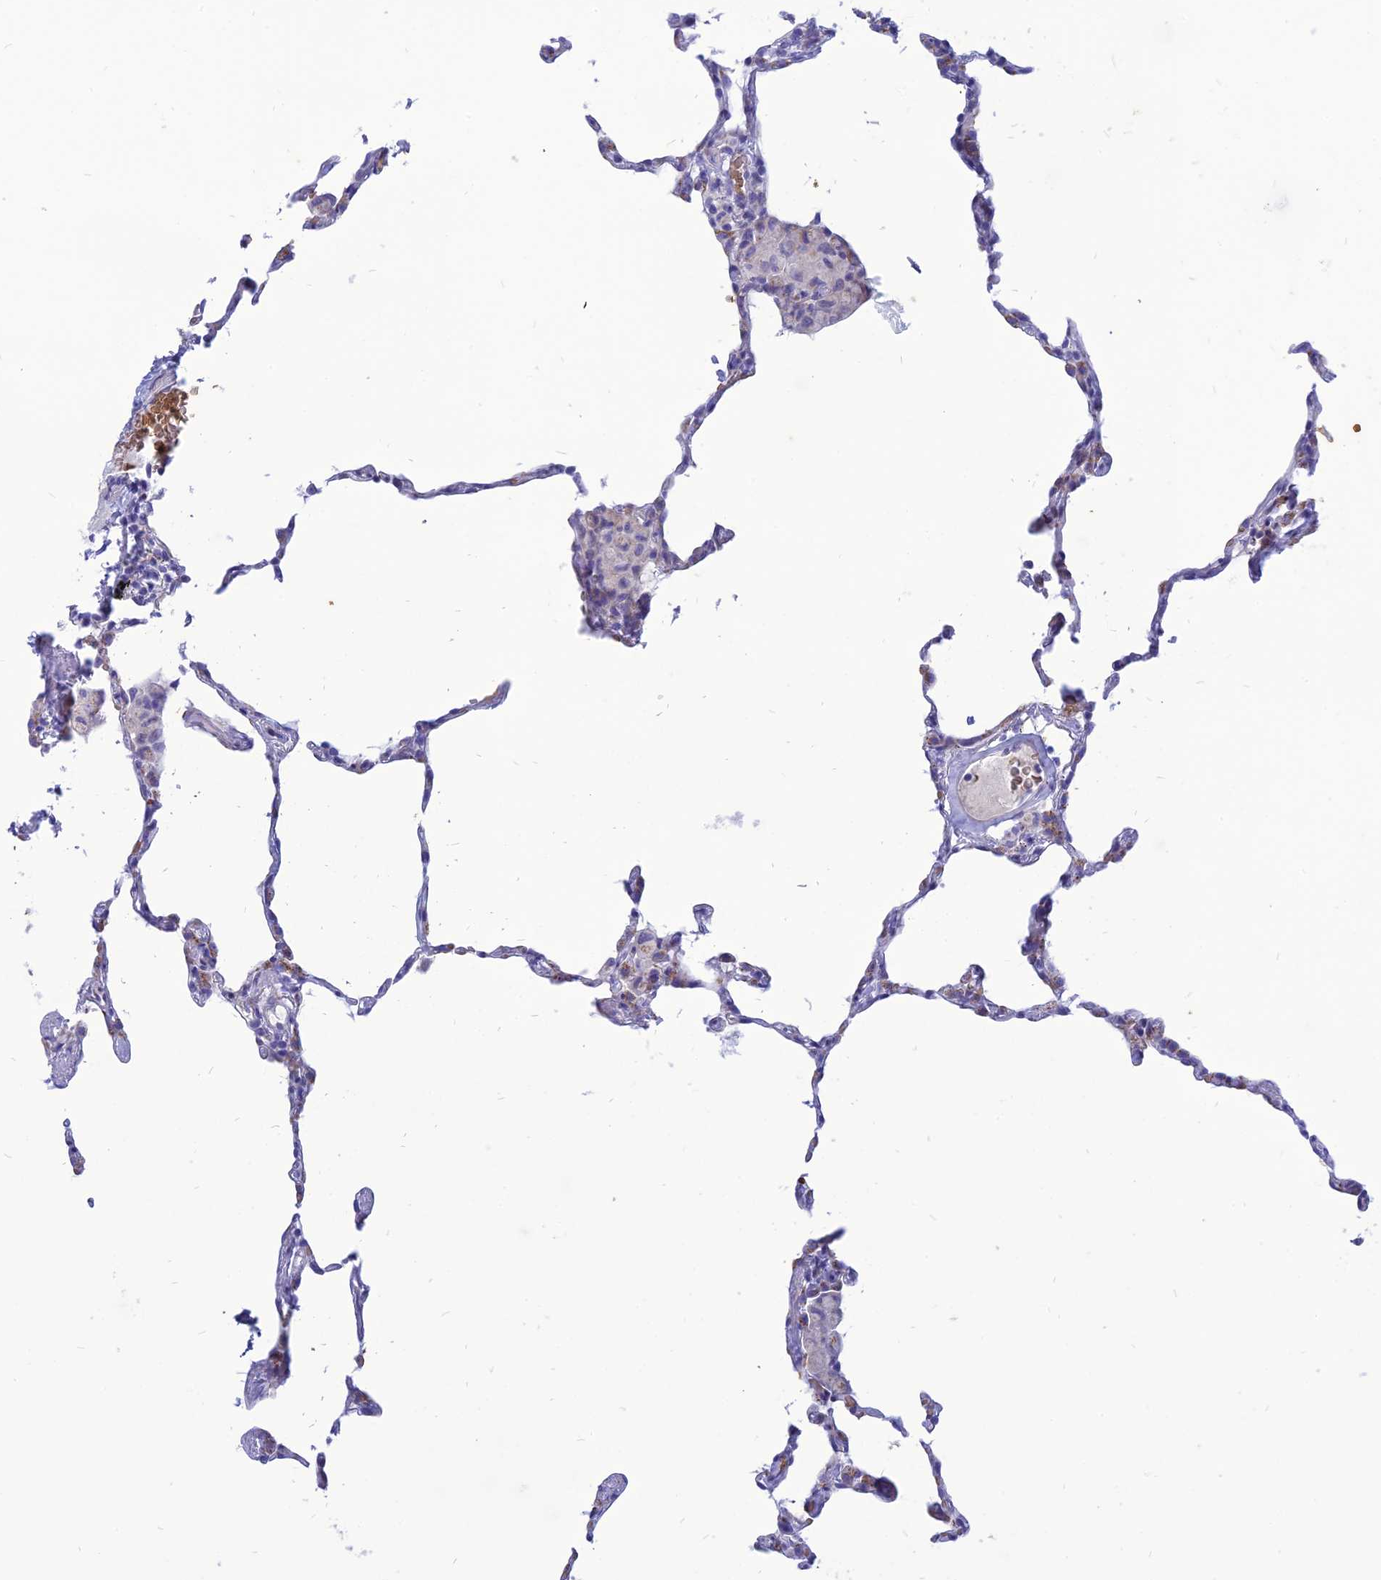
{"staining": {"intensity": "negative", "quantity": "none", "location": "none"}, "tissue": "lung", "cell_type": "Alveolar cells", "image_type": "normal", "snomed": [{"axis": "morphology", "description": "Normal tissue, NOS"}, {"axis": "topography", "description": "Lung"}], "caption": "The immunohistochemistry (IHC) photomicrograph has no significant expression in alveolar cells of lung. (Immunohistochemistry (ihc), brightfield microscopy, high magnification).", "gene": "HHAT", "patient": {"sex": "female", "age": 57}}